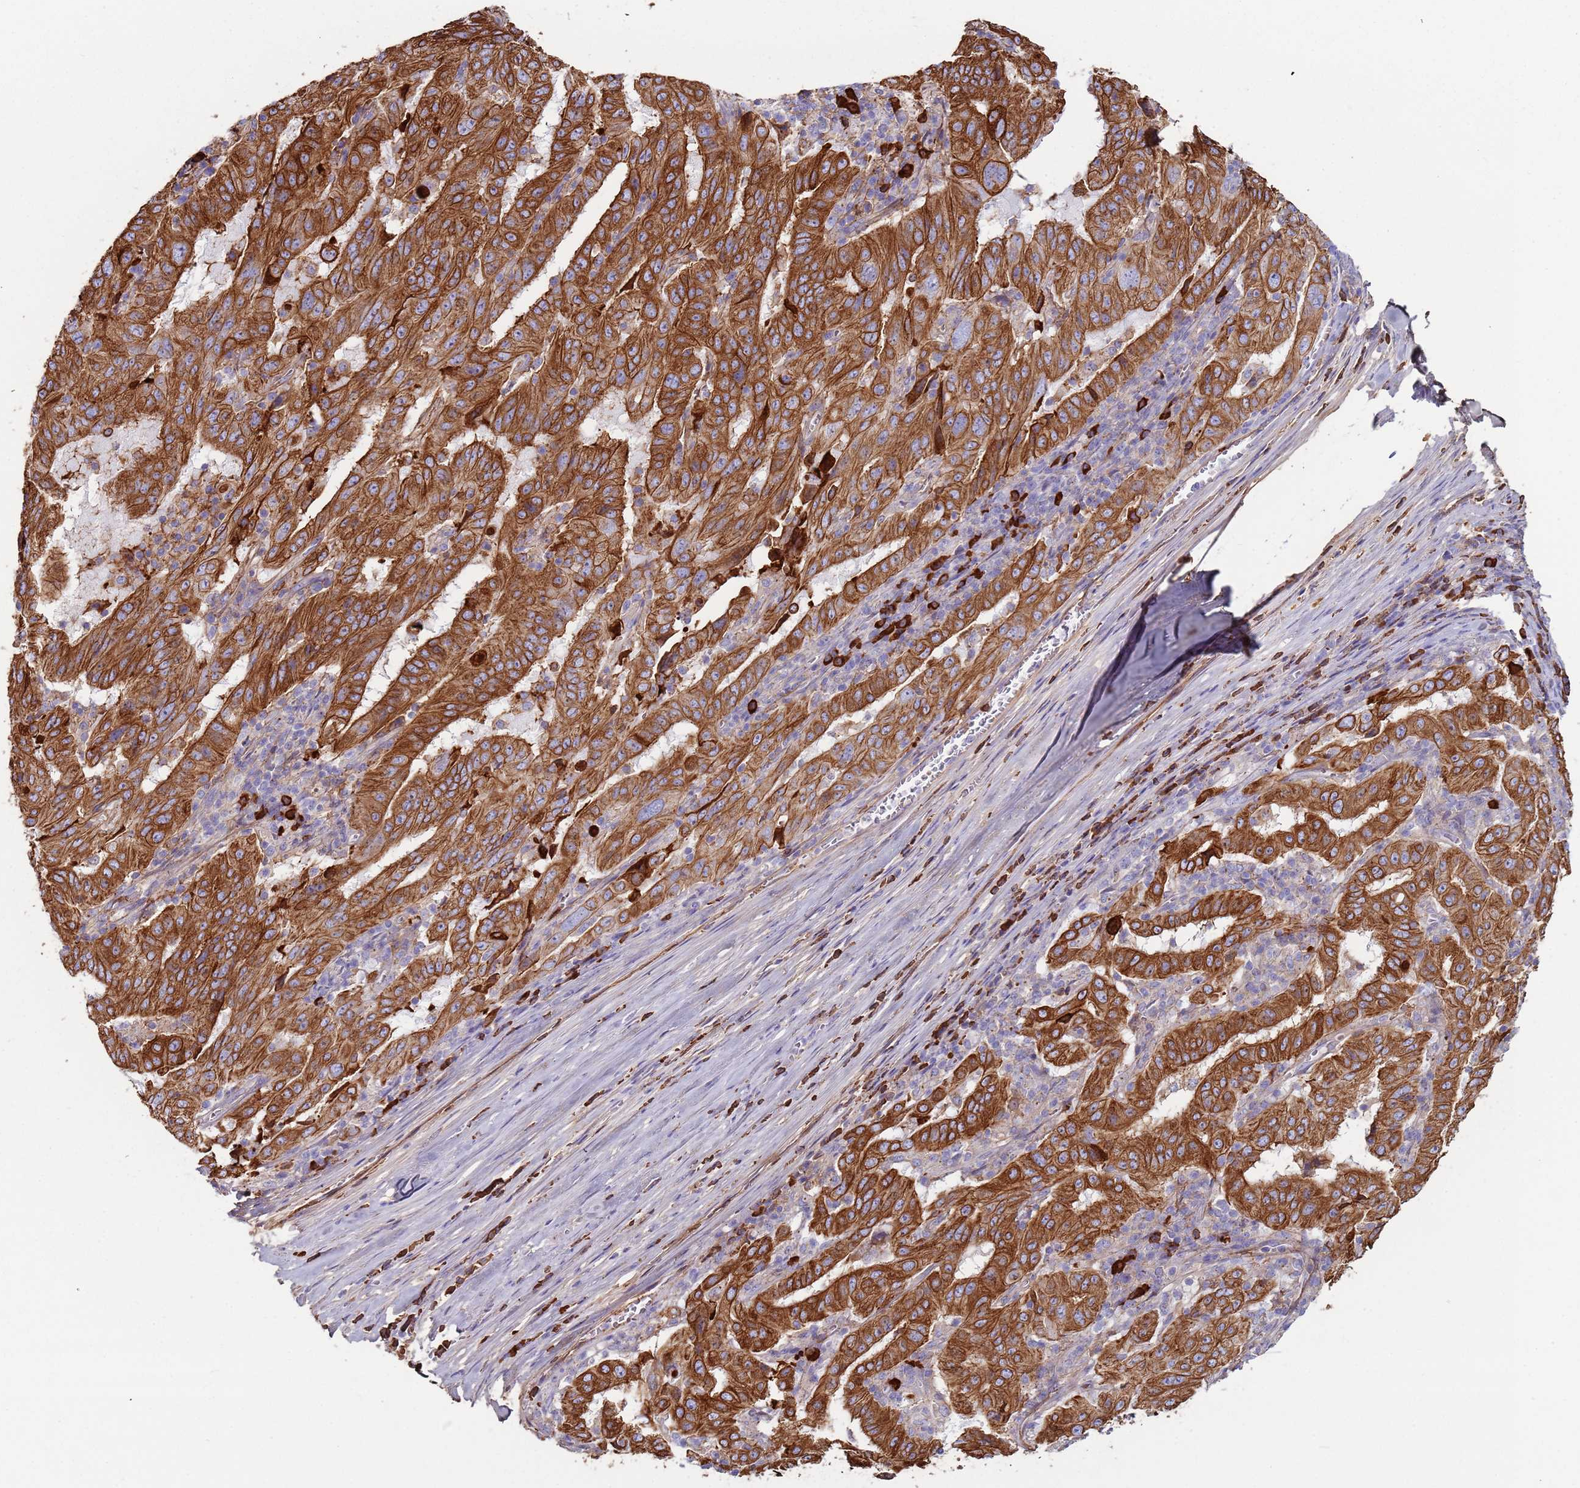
{"staining": {"intensity": "strong", "quantity": ">75%", "location": "cytoplasmic/membranous"}, "tissue": "pancreatic cancer", "cell_type": "Tumor cells", "image_type": "cancer", "snomed": [{"axis": "morphology", "description": "Adenocarcinoma, NOS"}, {"axis": "topography", "description": "Pancreas"}], "caption": "This image displays immunohistochemistry (IHC) staining of human pancreatic cancer (adenocarcinoma), with high strong cytoplasmic/membranous positivity in approximately >75% of tumor cells.", "gene": "CYSLTR2", "patient": {"sex": "male", "age": 63}}